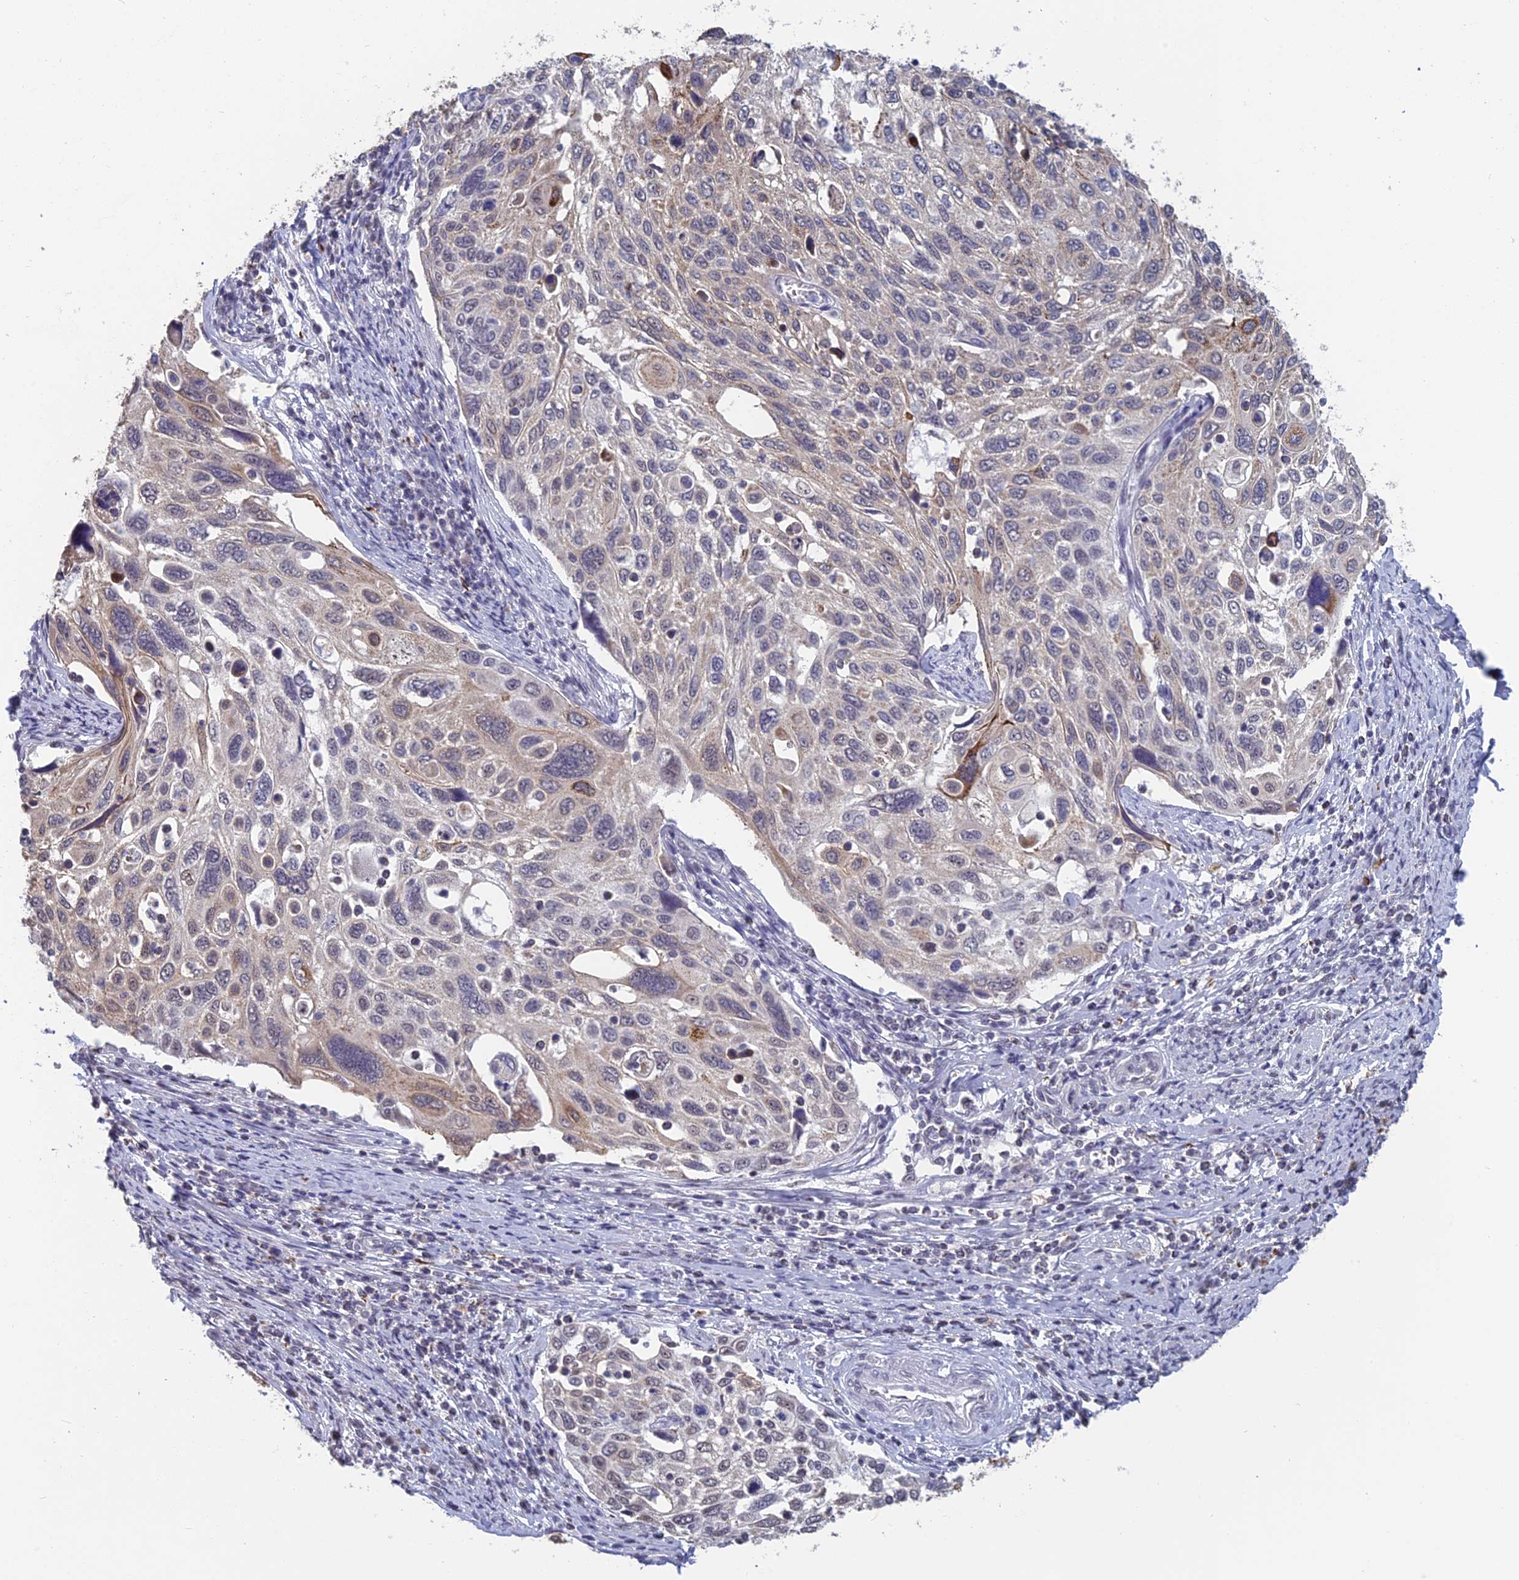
{"staining": {"intensity": "moderate", "quantity": "<25%", "location": "cytoplasmic/membranous"}, "tissue": "cervical cancer", "cell_type": "Tumor cells", "image_type": "cancer", "snomed": [{"axis": "morphology", "description": "Squamous cell carcinoma, NOS"}, {"axis": "topography", "description": "Cervix"}], "caption": "Tumor cells display low levels of moderate cytoplasmic/membranous staining in about <25% of cells in squamous cell carcinoma (cervical).", "gene": "MT-CO3", "patient": {"sex": "female", "age": 70}}